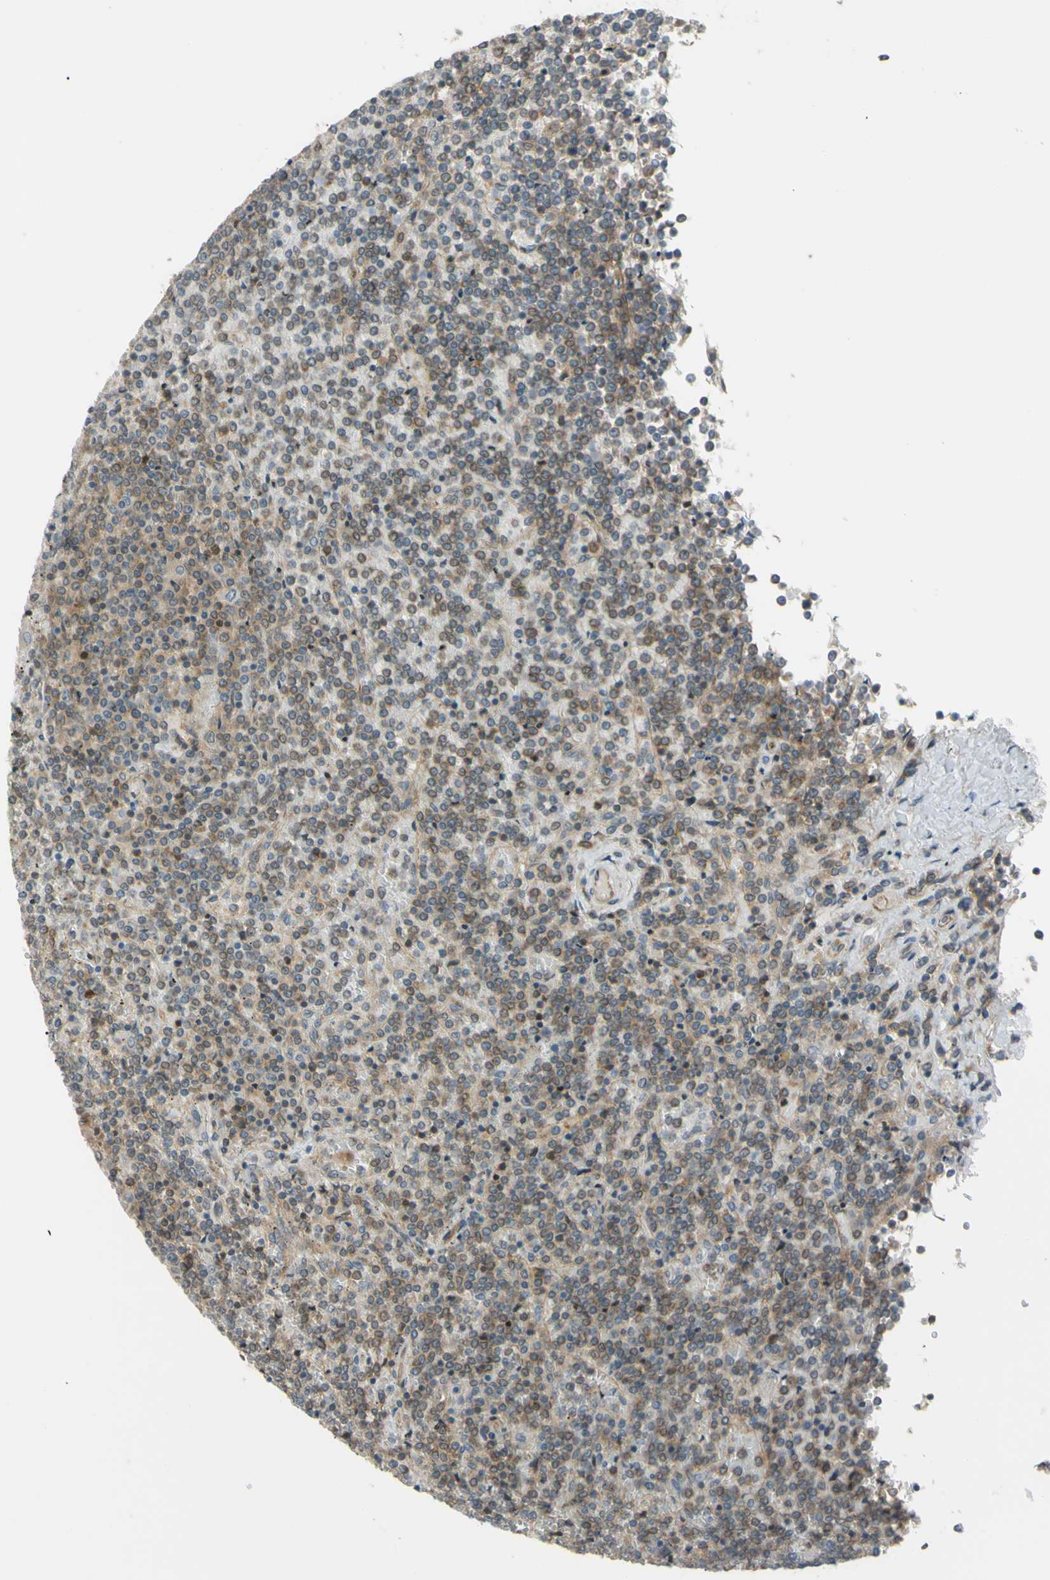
{"staining": {"intensity": "weak", "quantity": "25%-75%", "location": "cytoplasmic/membranous,nuclear"}, "tissue": "lymphoma", "cell_type": "Tumor cells", "image_type": "cancer", "snomed": [{"axis": "morphology", "description": "Malignant lymphoma, non-Hodgkin's type, Low grade"}, {"axis": "topography", "description": "Spleen"}], "caption": "The photomicrograph displays a brown stain indicating the presence of a protein in the cytoplasmic/membranous and nuclear of tumor cells in lymphoma. The protein of interest is shown in brown color, while the nuclei are stained blue.", "gene": "FLII", "patient": {"sex": "female", "age": 19}}